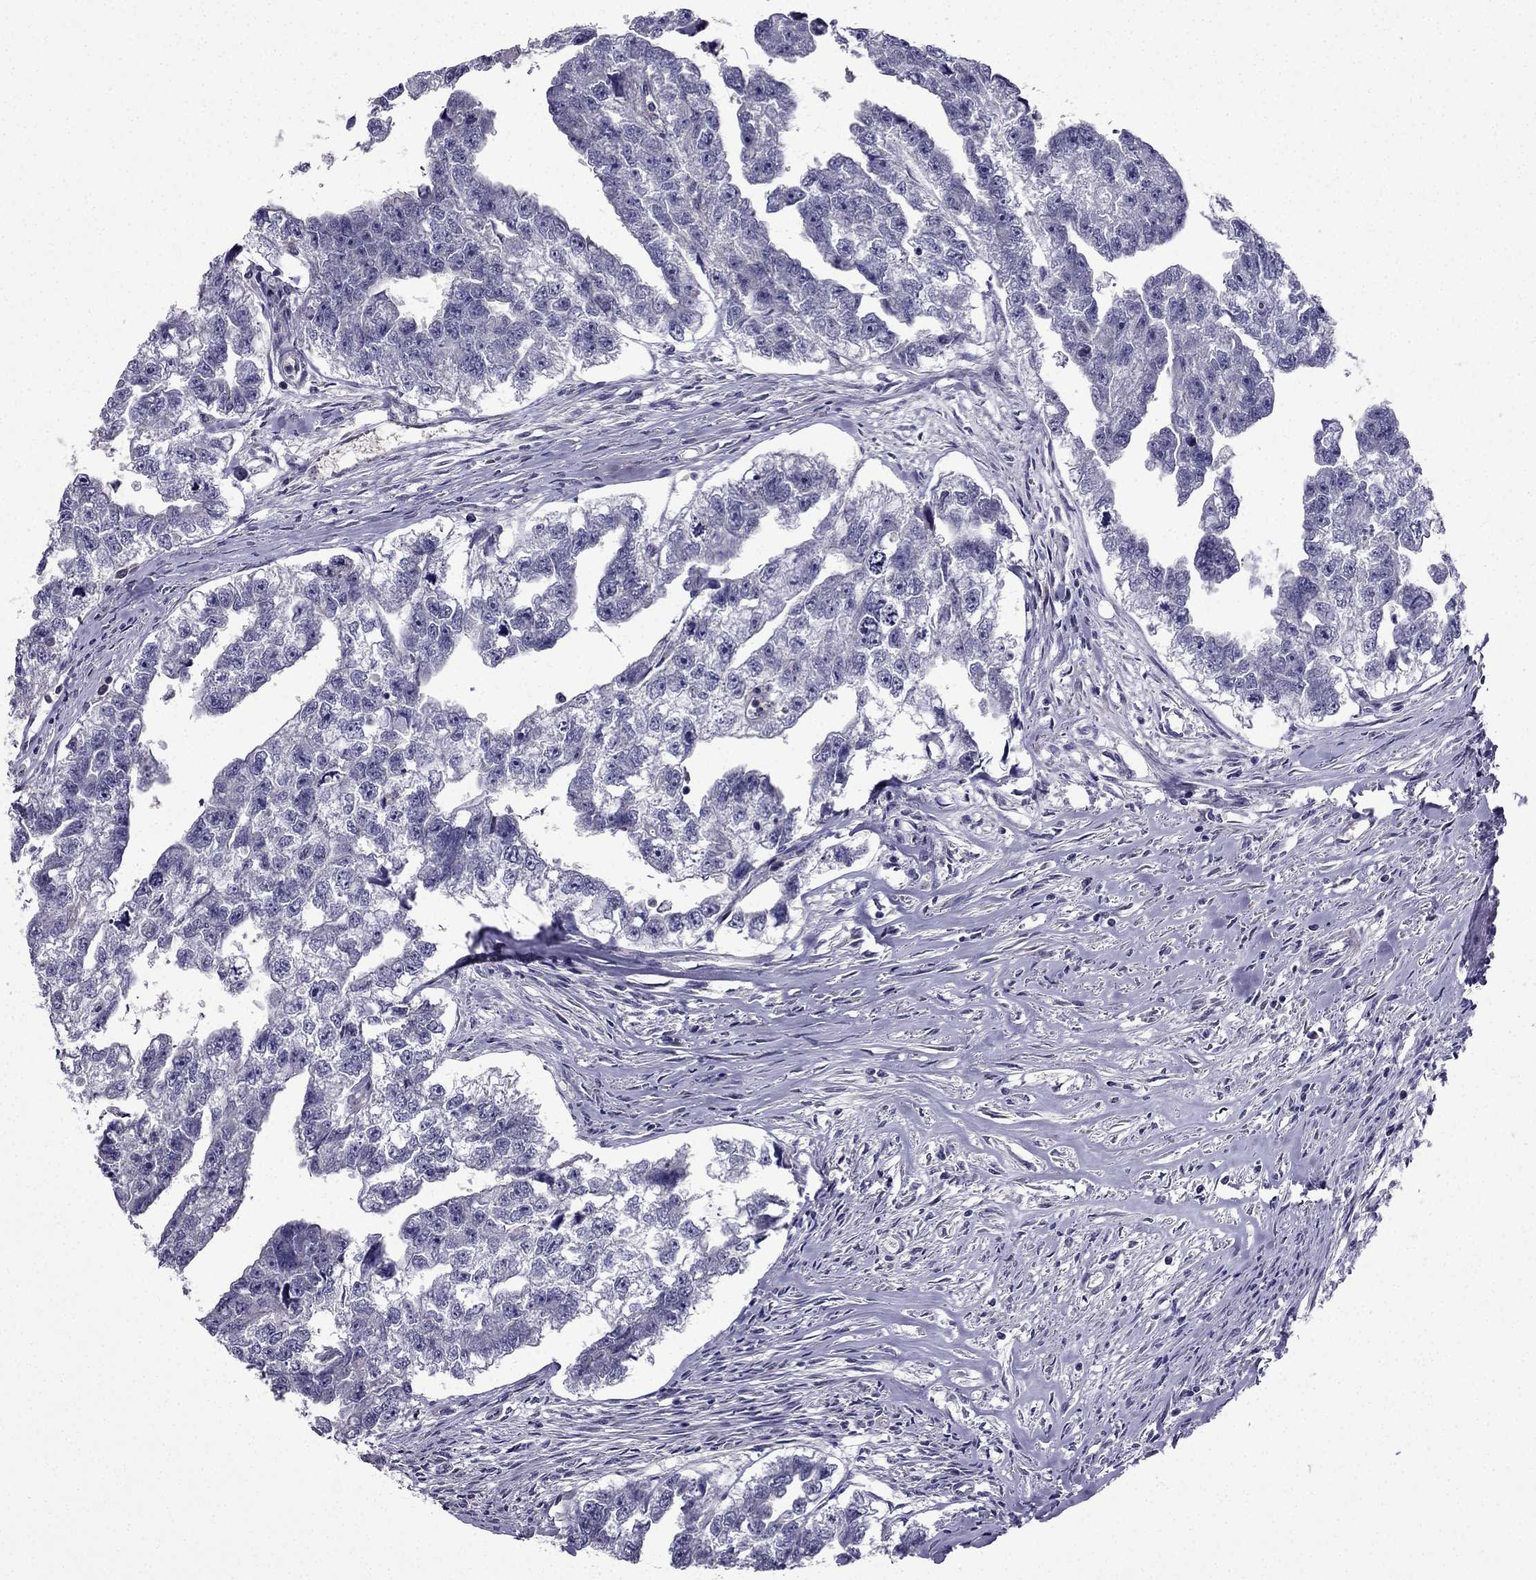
{"staining": {"intensity": "negative", "quantity": "none", "location": "none"}, "tissue": "testis cancer", "cell_type": "Tumor cells", "image_type": "cancer", "snomed": [{"axis": "morphology", "description": "Carcinoma, Embryonal, NOS"}, {"axis": "morphology", "description": "Teratoma, malignant, NOS"}, {"axis": "topography", "description": "Testis"}], "caption": "Protein analysis of embryonal carcinoma (testis) reveals no significant expression in tumor cells.", "gene": "SLC6A2", "patient": {"sex": "male", "age": 44}}